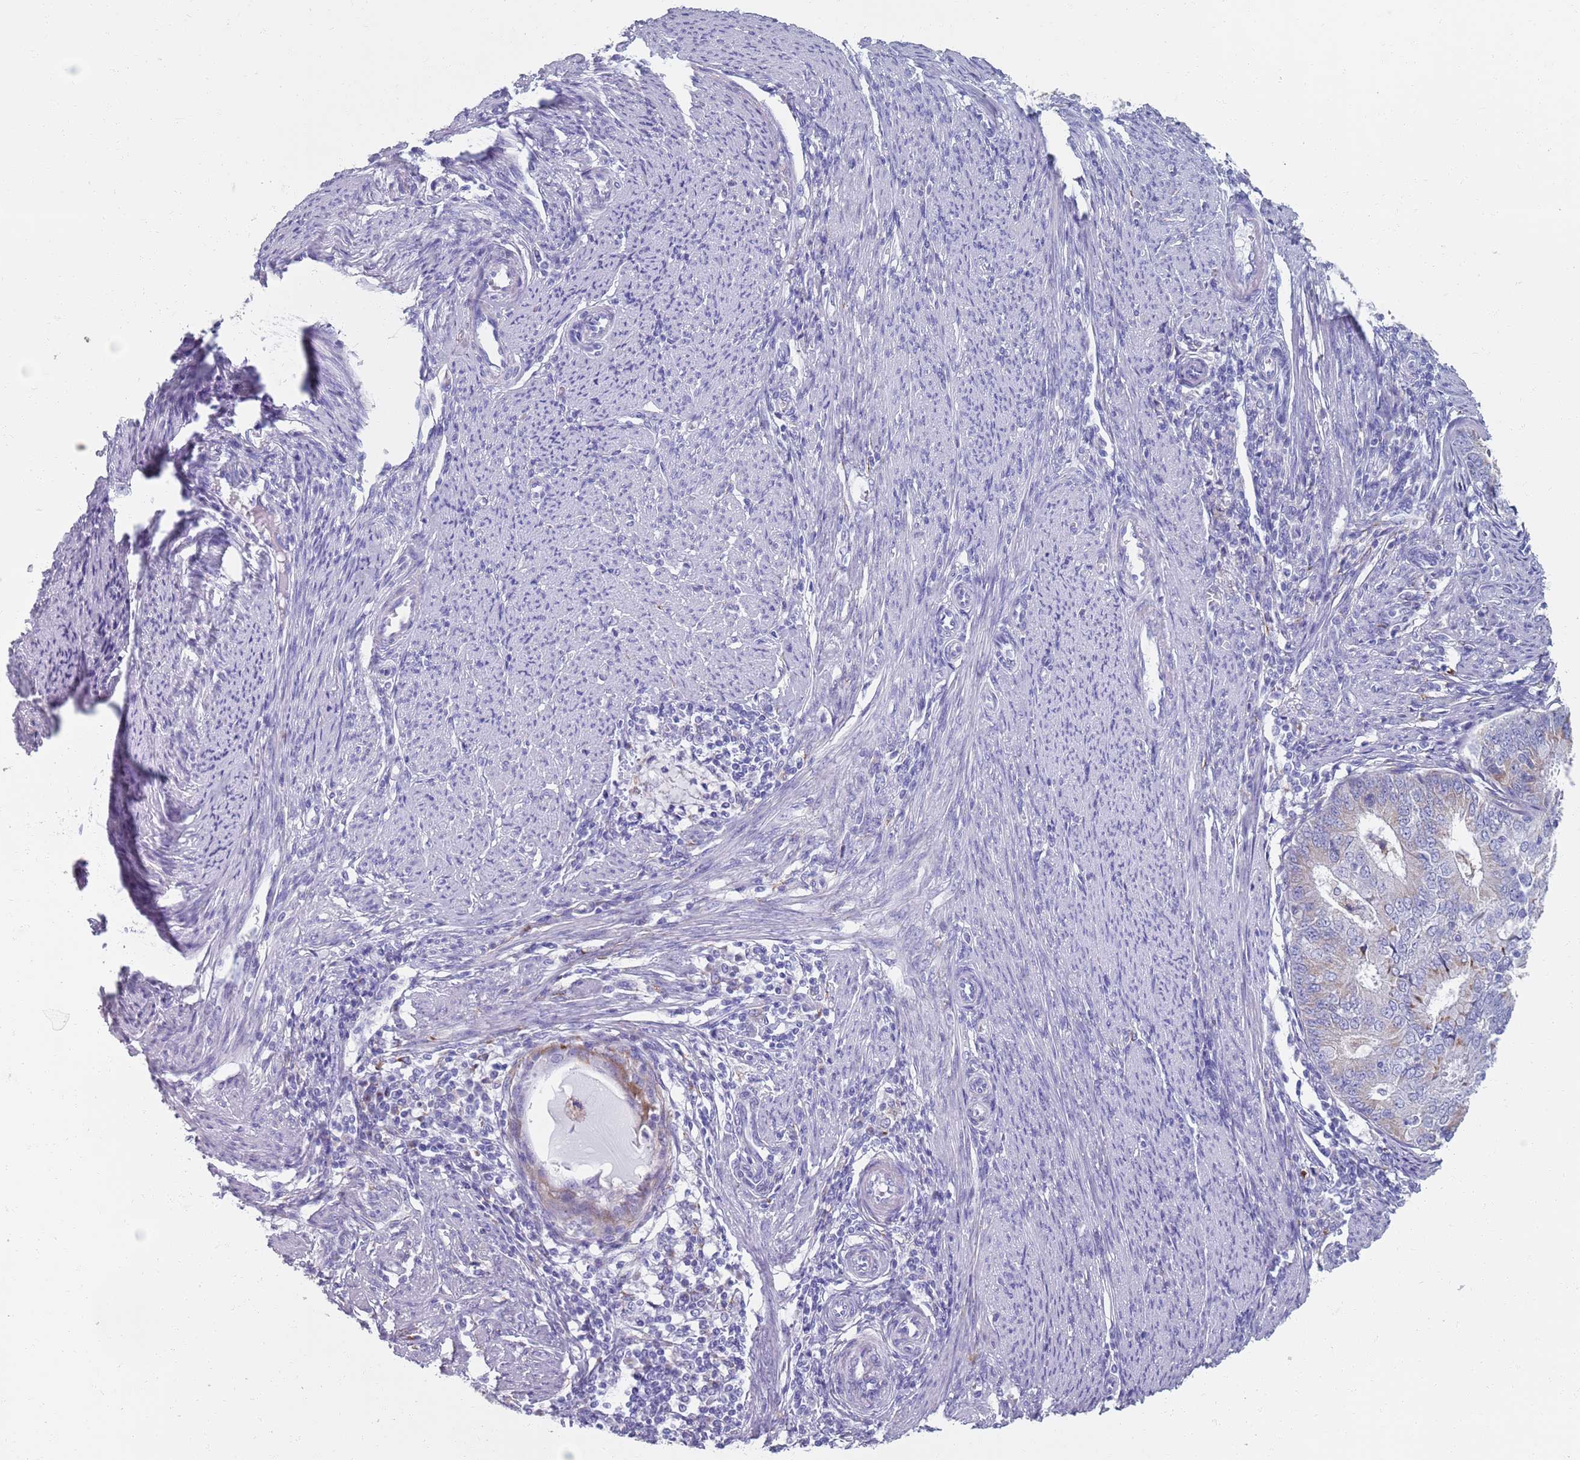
{"staining": {"intensity": "weak", "quantity": "<25%", "location": "cytoplasmic/membranous"}, "tissue": "endometrial cancer", "cell_type": "Tumor cells", "image_type": "cancer", "snomed": [{"axis": "morphology", "description": "Adenocarcinoma, NOS"}, {"axis": "topography", "description": "Endometrium"}], "caption": "Tumor cells are negative for brown protein staining in endometrial adenocarcinoma.", "gene": "PLOD1", "patient": {"sex": "female", "age": 57}}